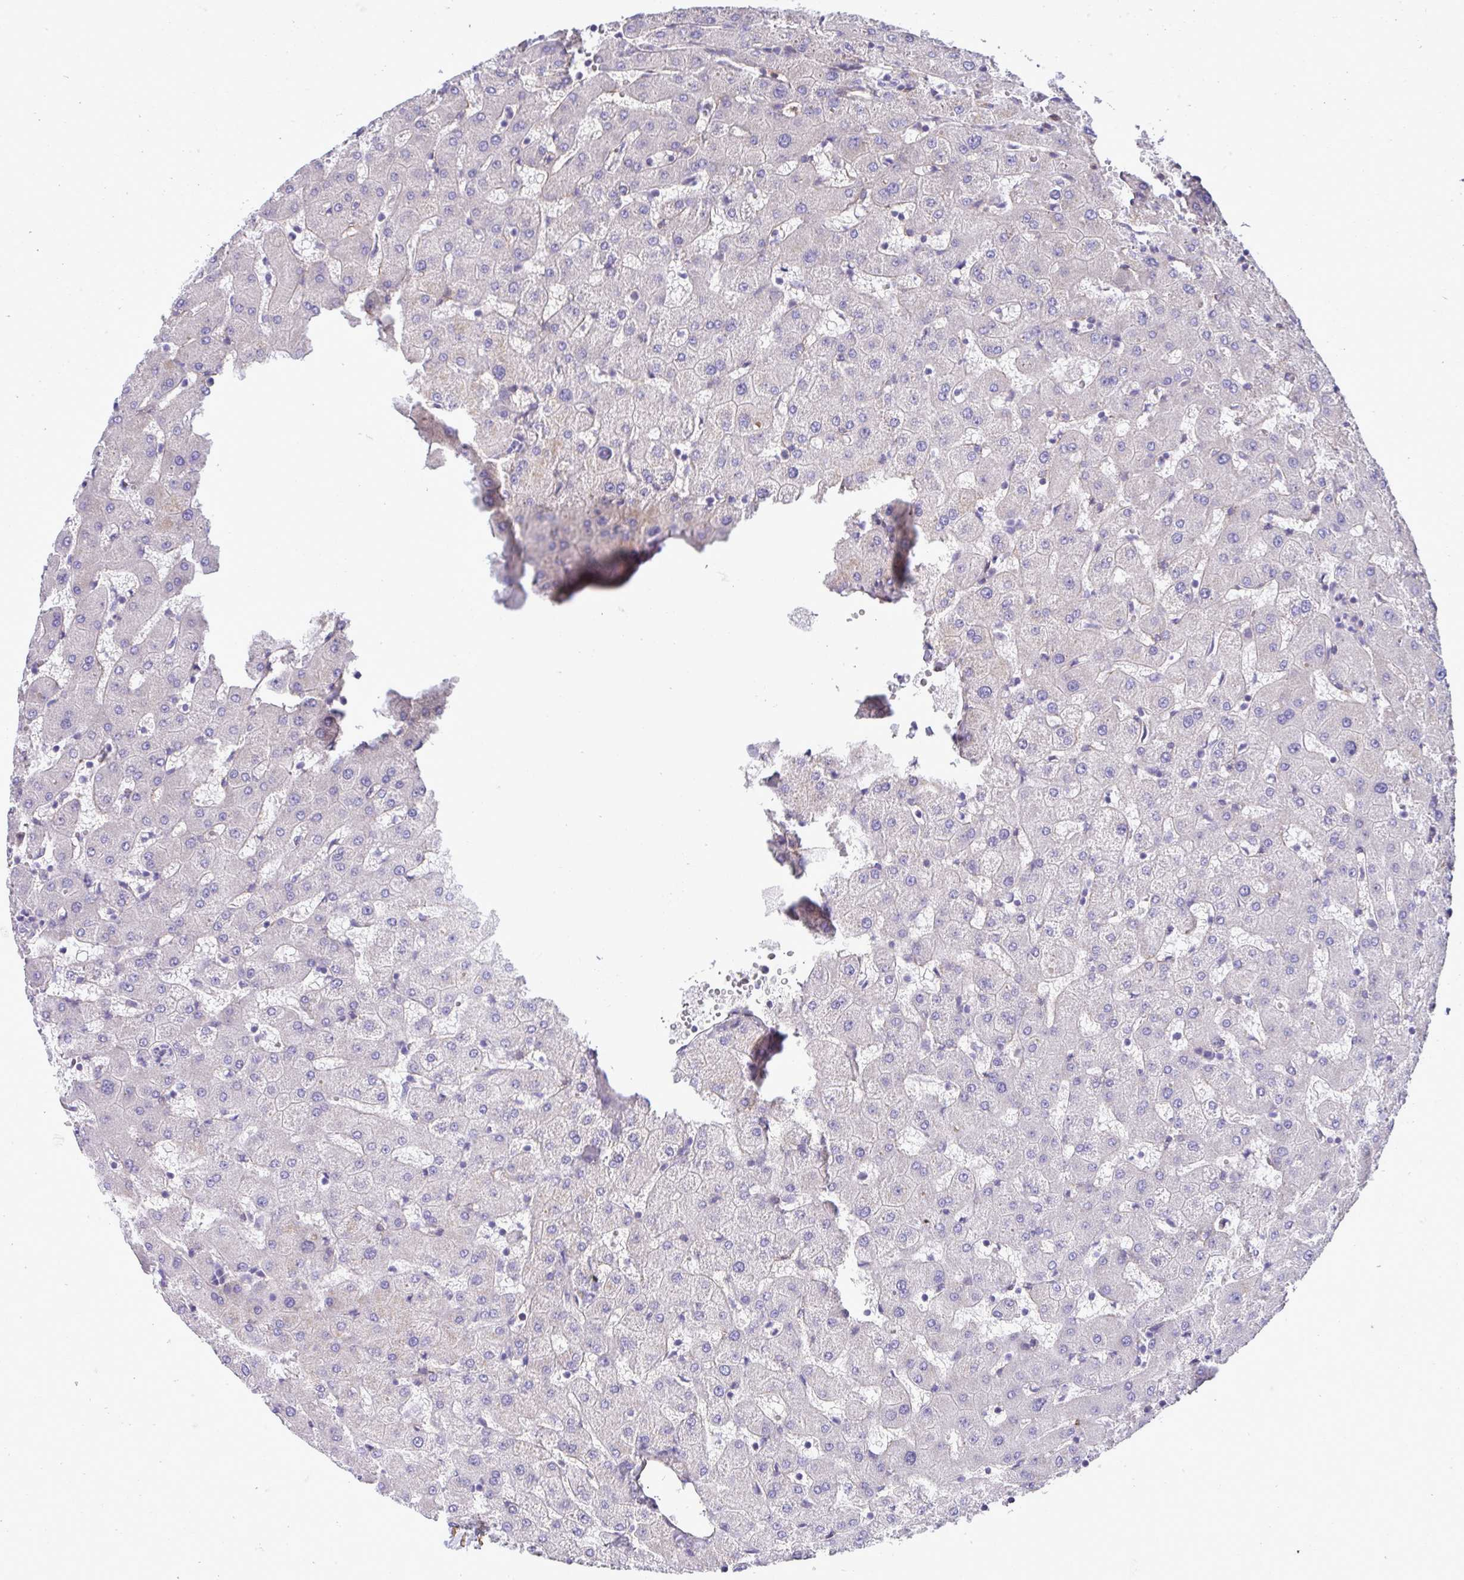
{"staining": {"intensity": "negative", "quantity": "none", "location": "none"}, "tissue": "liver", "cell_type": "Cholangiocytes", "image_type": "normal", "snomed": [{"axis": "morphology", "description": "Normal tissue, NOS"}, {"axis": "topography", "description": "Liver"}], "caption": "The micrograph reveals no staining of cholangiocytes in unremarkable liver. (Immunohistochemistry (ihc), brightfield microscopy, high magnification).", "gene": "TRIM52", "patient": {"sex": "female", "age": 63}}